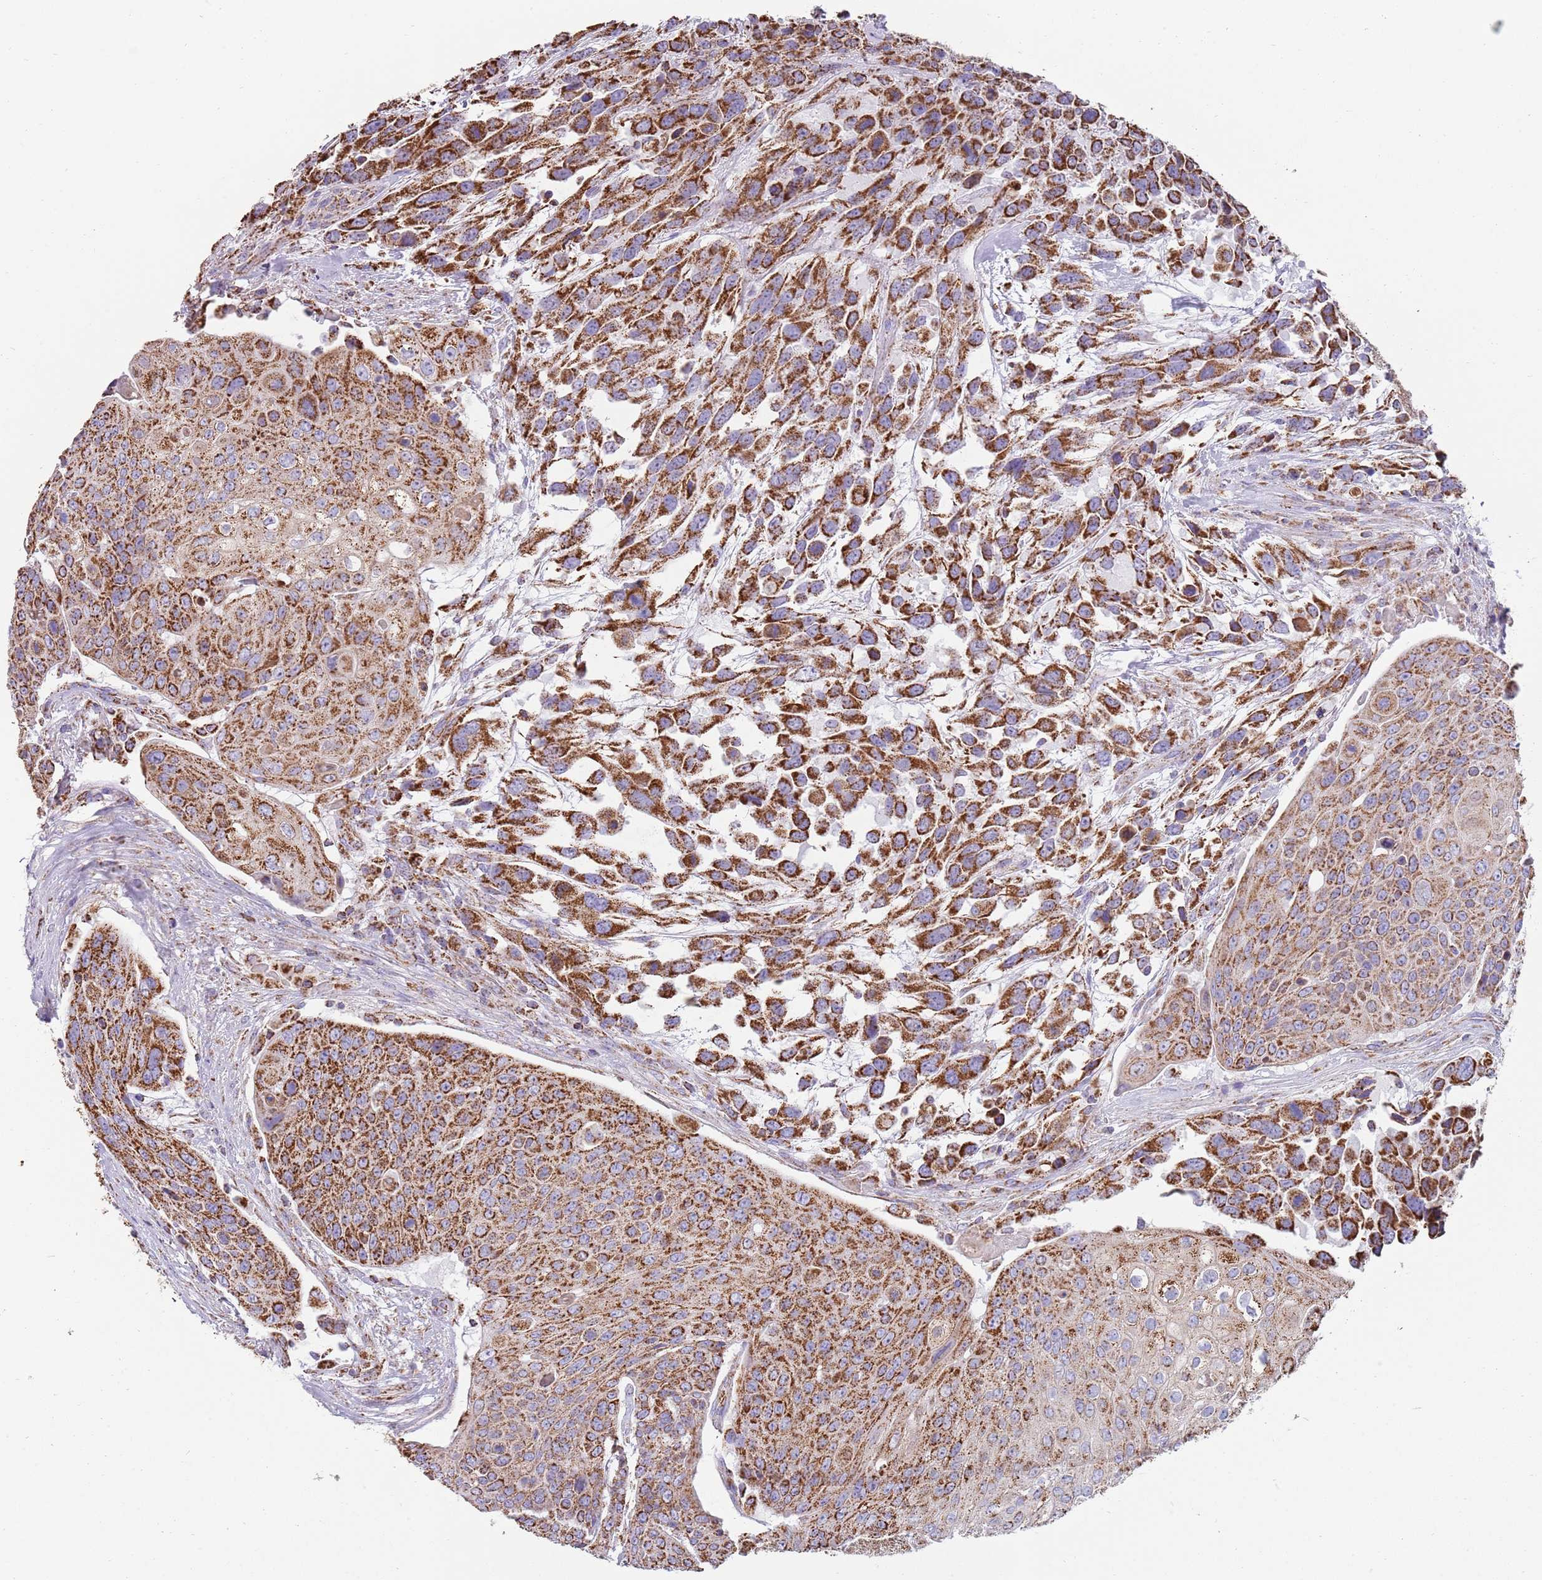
{"staining": {"intensity": "strong", "quantity": ">75%", "location": "cytoplasmic/membranous"}, "tissue": "urothelial cancer", "cell_type": "Tumor cells", "image_type": "cancer", "snomed": [{"axis": "morphology", "description": "Urothelial carcinoma, High grade"}, {"axis": "topography", "description": "Urinary bladder"}], "caption": "Protein expression analysis of human high-grade urothelial carcinoma reveals strong cytoplasmic/membranous expression in about >75% of tumor cells.", "gene": "TTLL1", "patient": {"sex": "female", "age": 70}}